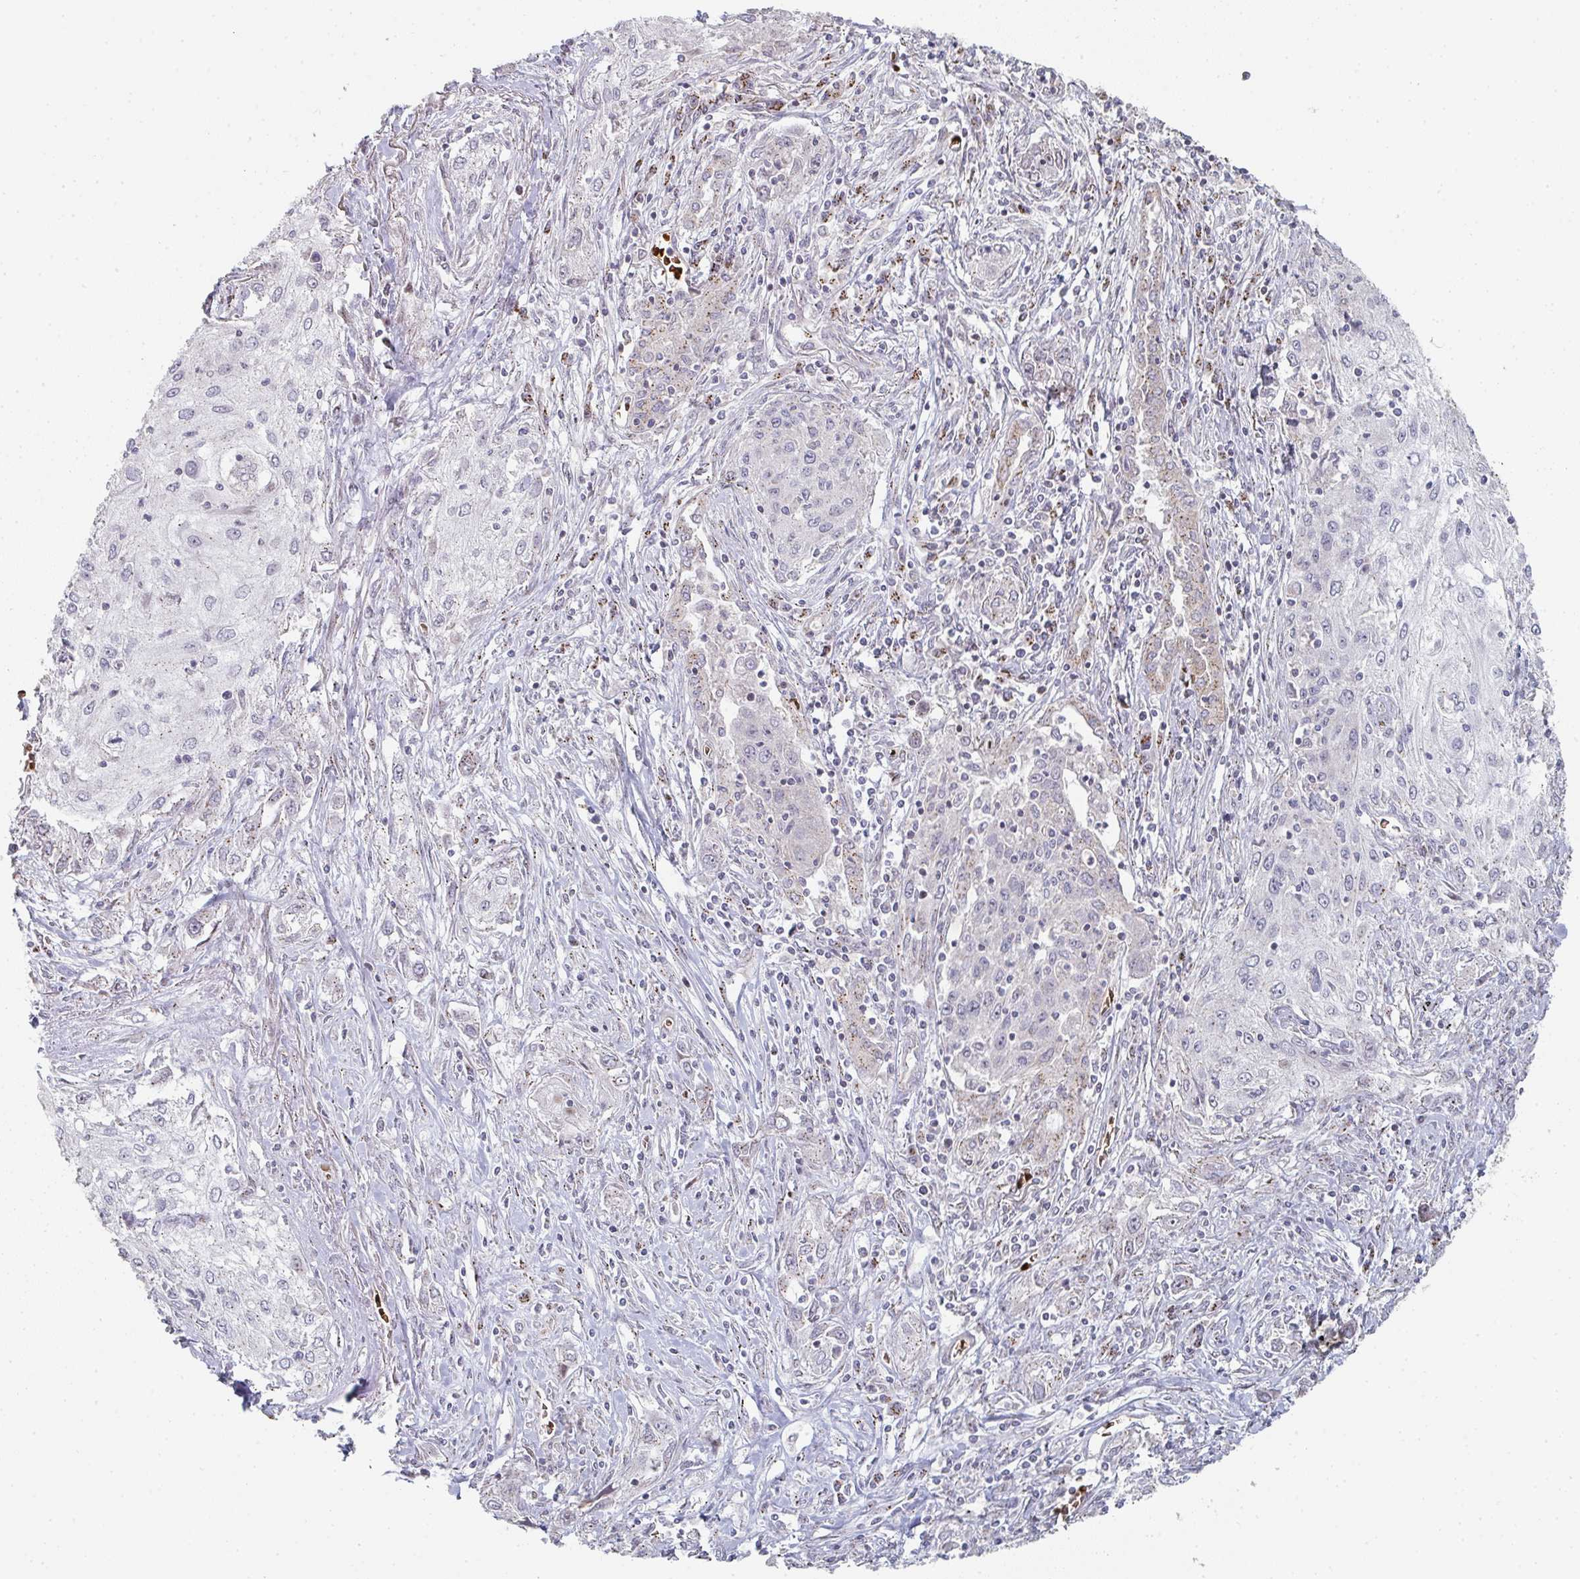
{"staining": {"intensity": "negative", "quantity": "none", "location": "none"}, "tissue": "lung cancer", "cell_type": "Tumor cells", "image_type": "cancer", "snomed": [{"axis": "morphology", "description": "Squamous cell carcinoma, NOS"}, {"axis": "topography", "description": "Lung"}], "caption": "A photomicrograph of human lung cancer (squamous cell carcinoma) is negative for staining in tumor cells.", "gene": "ZNF526", "patient": {"sex": "female", "age": 69}}